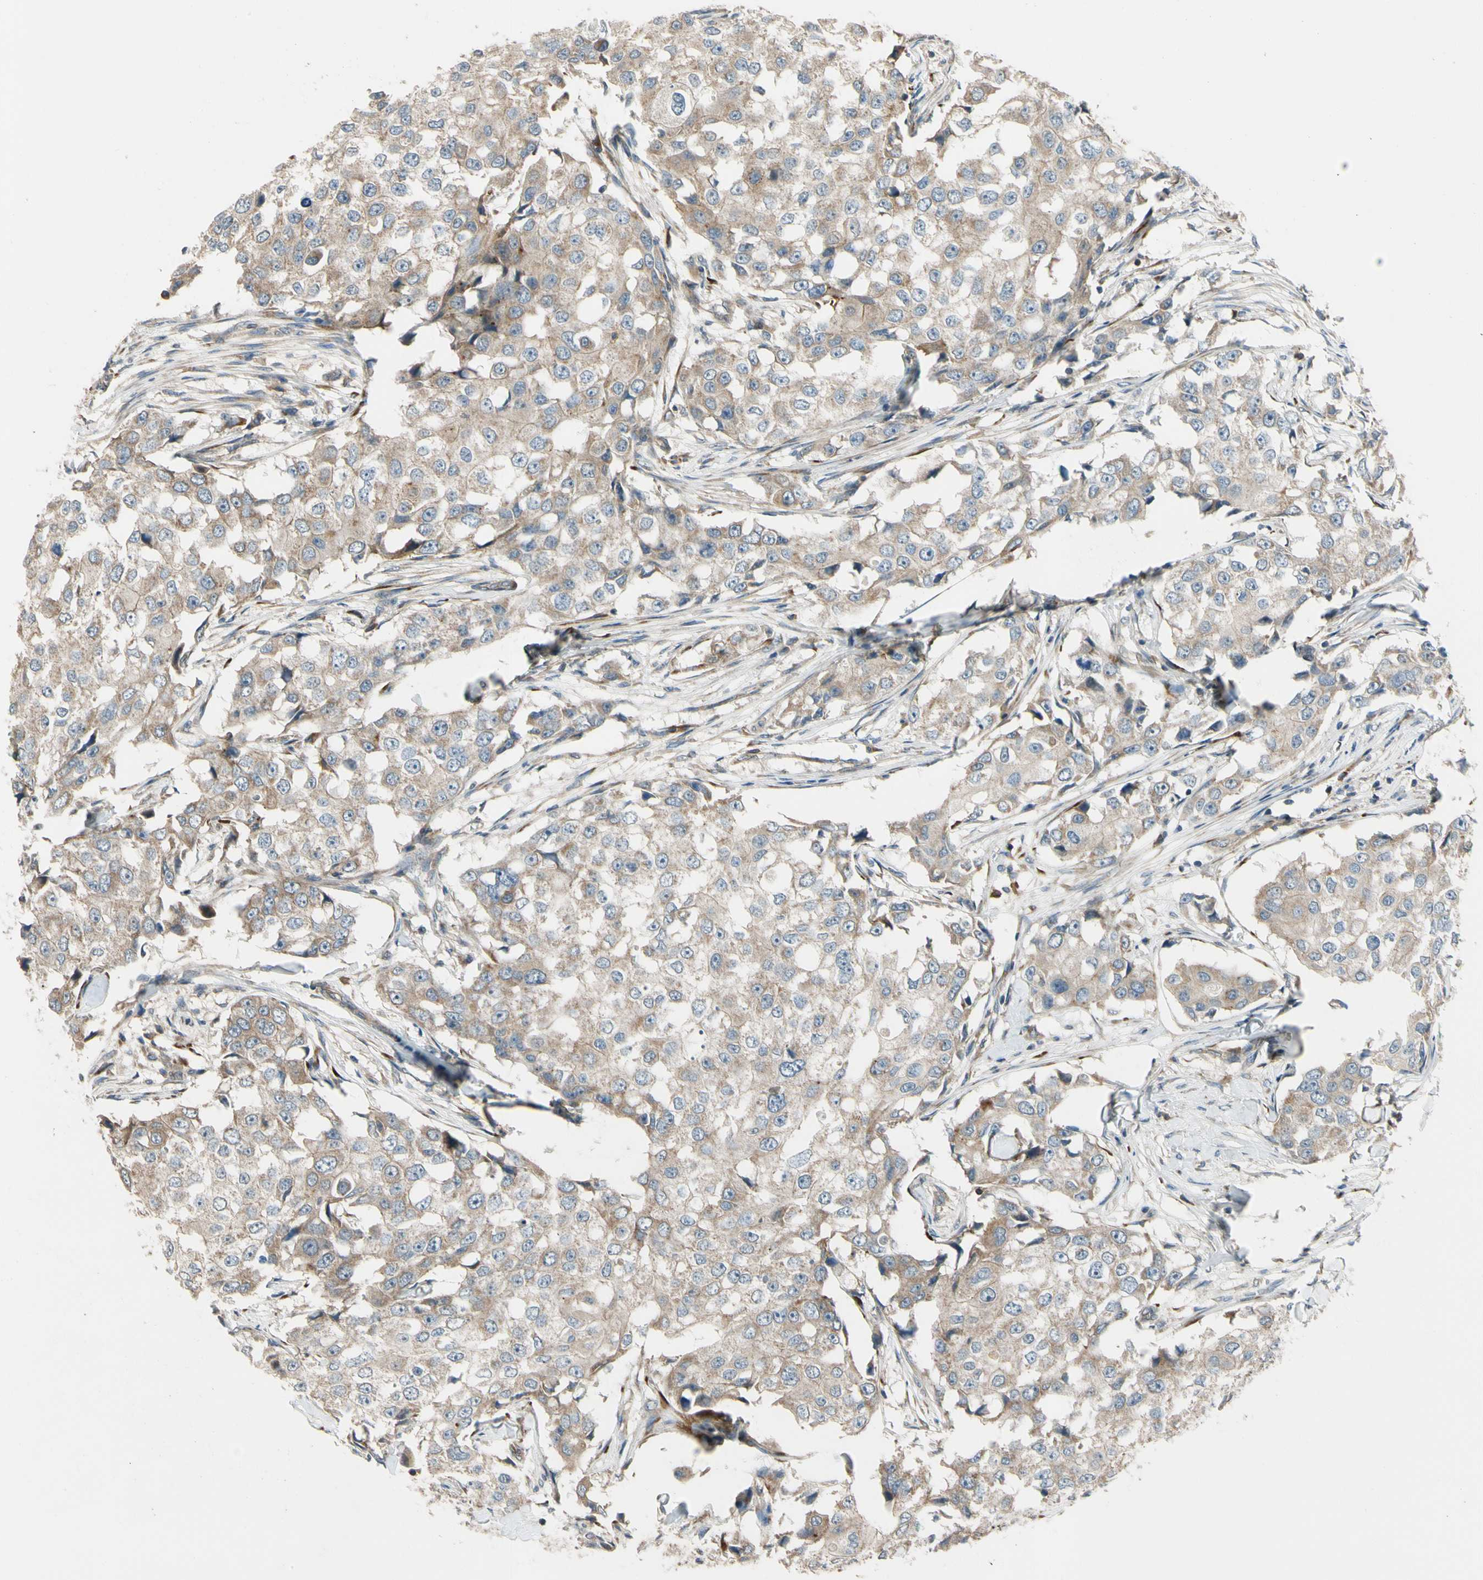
{"staining": {"intensity": "weak", "quantity": ">75%", "location": "cytoplasmic/membranous"}, "tissue": "breast cancer", "cell_type": "Tumor cells", "image_type": "cancer", "snomed": [{"axis": "morphology", "description": "Duct carcinoma"}, {"axis": "topography", "description": "Breast"}], "caption": "High-power microscopy captured an IHC micrograph of breast infiltrating ductal carcinoma, revealing weak cytoplasmic/membranous expression in approximately >75% of tumor cells. (Brightfield microscopy of DAB IHC at high magnification).", "gene": "MST1R", "patient": {"sex": "female", "age": 27}}